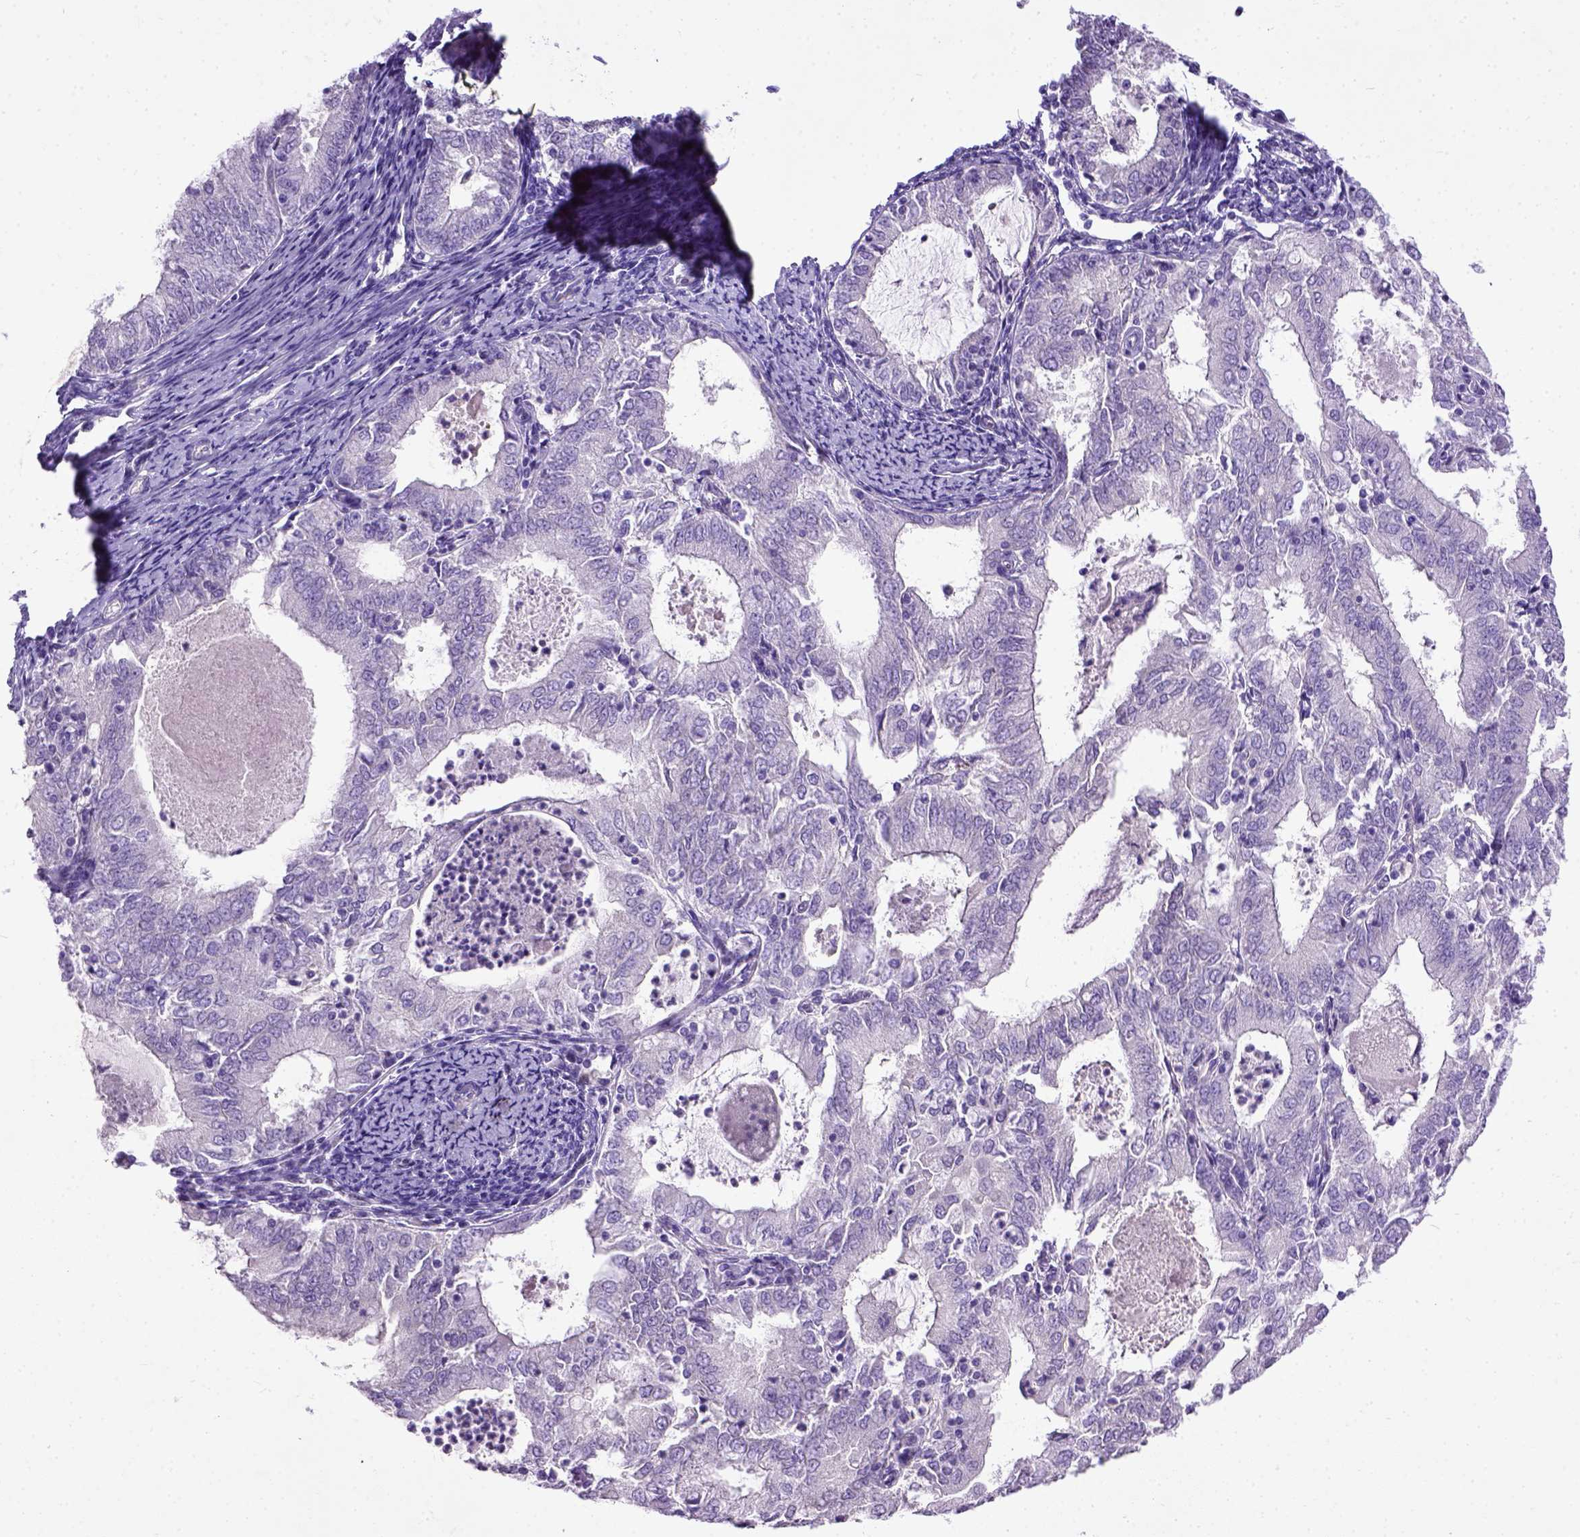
{"staining": {"intensity": "negative", "quantity": "none", "location": "none"}, "tissue": "endometrial cancer", "cell_type": "Tumor cells", "image_type": "cancer", "snomed": [{"axis": "morphology", "description": "Adenocarcinoma, NOS"}, {"axis": "topography", "description": "Endometrium"}], "caption": "Immunohistochemistry (IHC) photomicrograph of human endometrial cancer stained for a protein (brown), which reveals no positivity in tumor cells.", "gene": "ADAMTS8", "patient": {"sex": "female", "age": 57}}